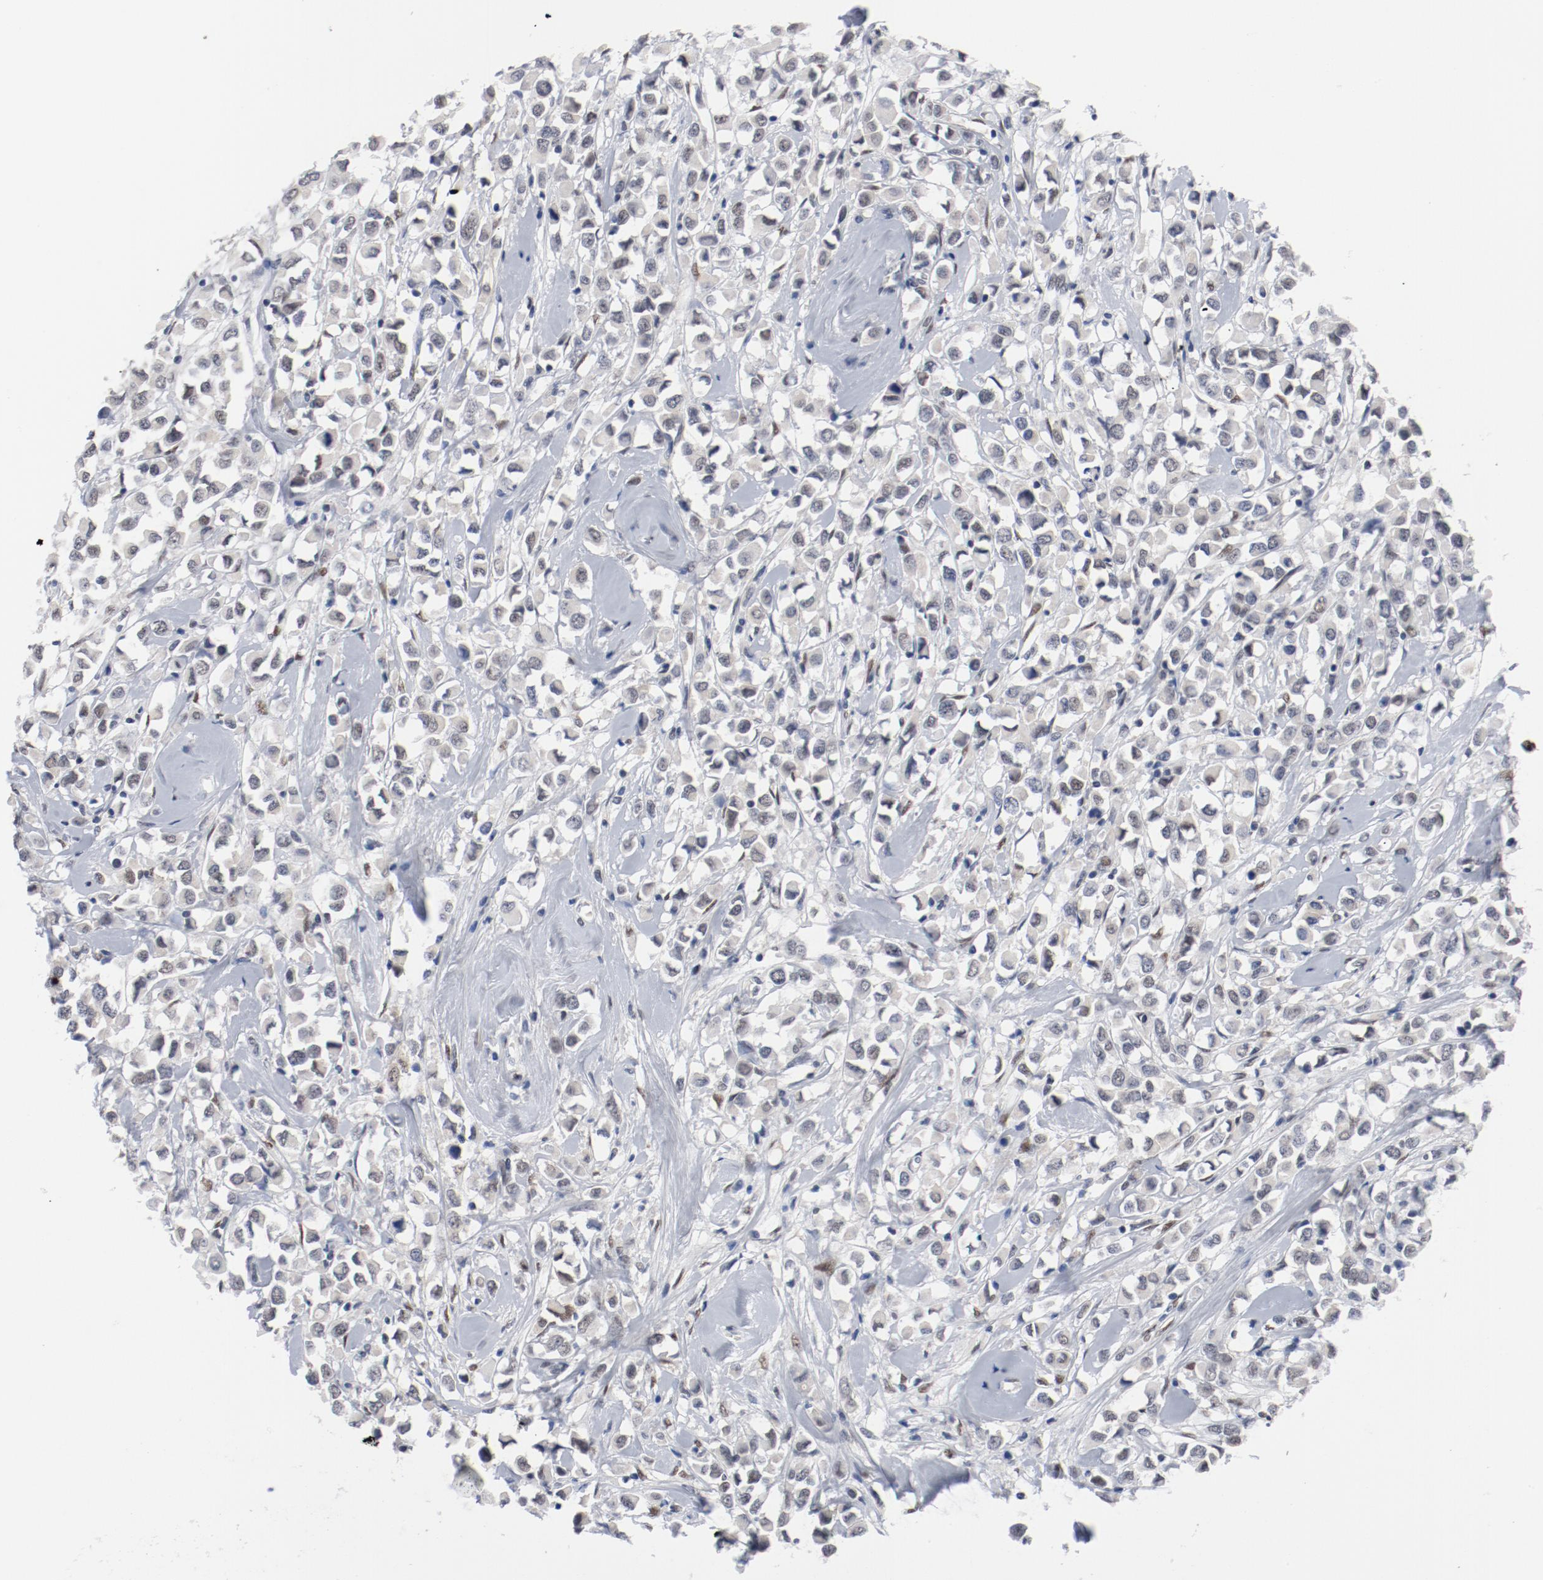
{"staining": {"intensity": "weak", "quantity": ">75%", "location": "nuclear"}, "tissue": "breast cancer", "cell_type": "Tumor cells", "image_type": "cancer", "snomed": [{"axis": "morphology", "description": "Duct carcinoma"}, {"axis": "topography", "description": "Breast"}], "caption": "Immunohistochemical staining of human intraductal carcinoma (breast) exhibits low levels of weak nuclear protein staining in approximately >75% of tumor cells.", "gene": "ARNT", "patient": {"sex": "female", "age": 61}}